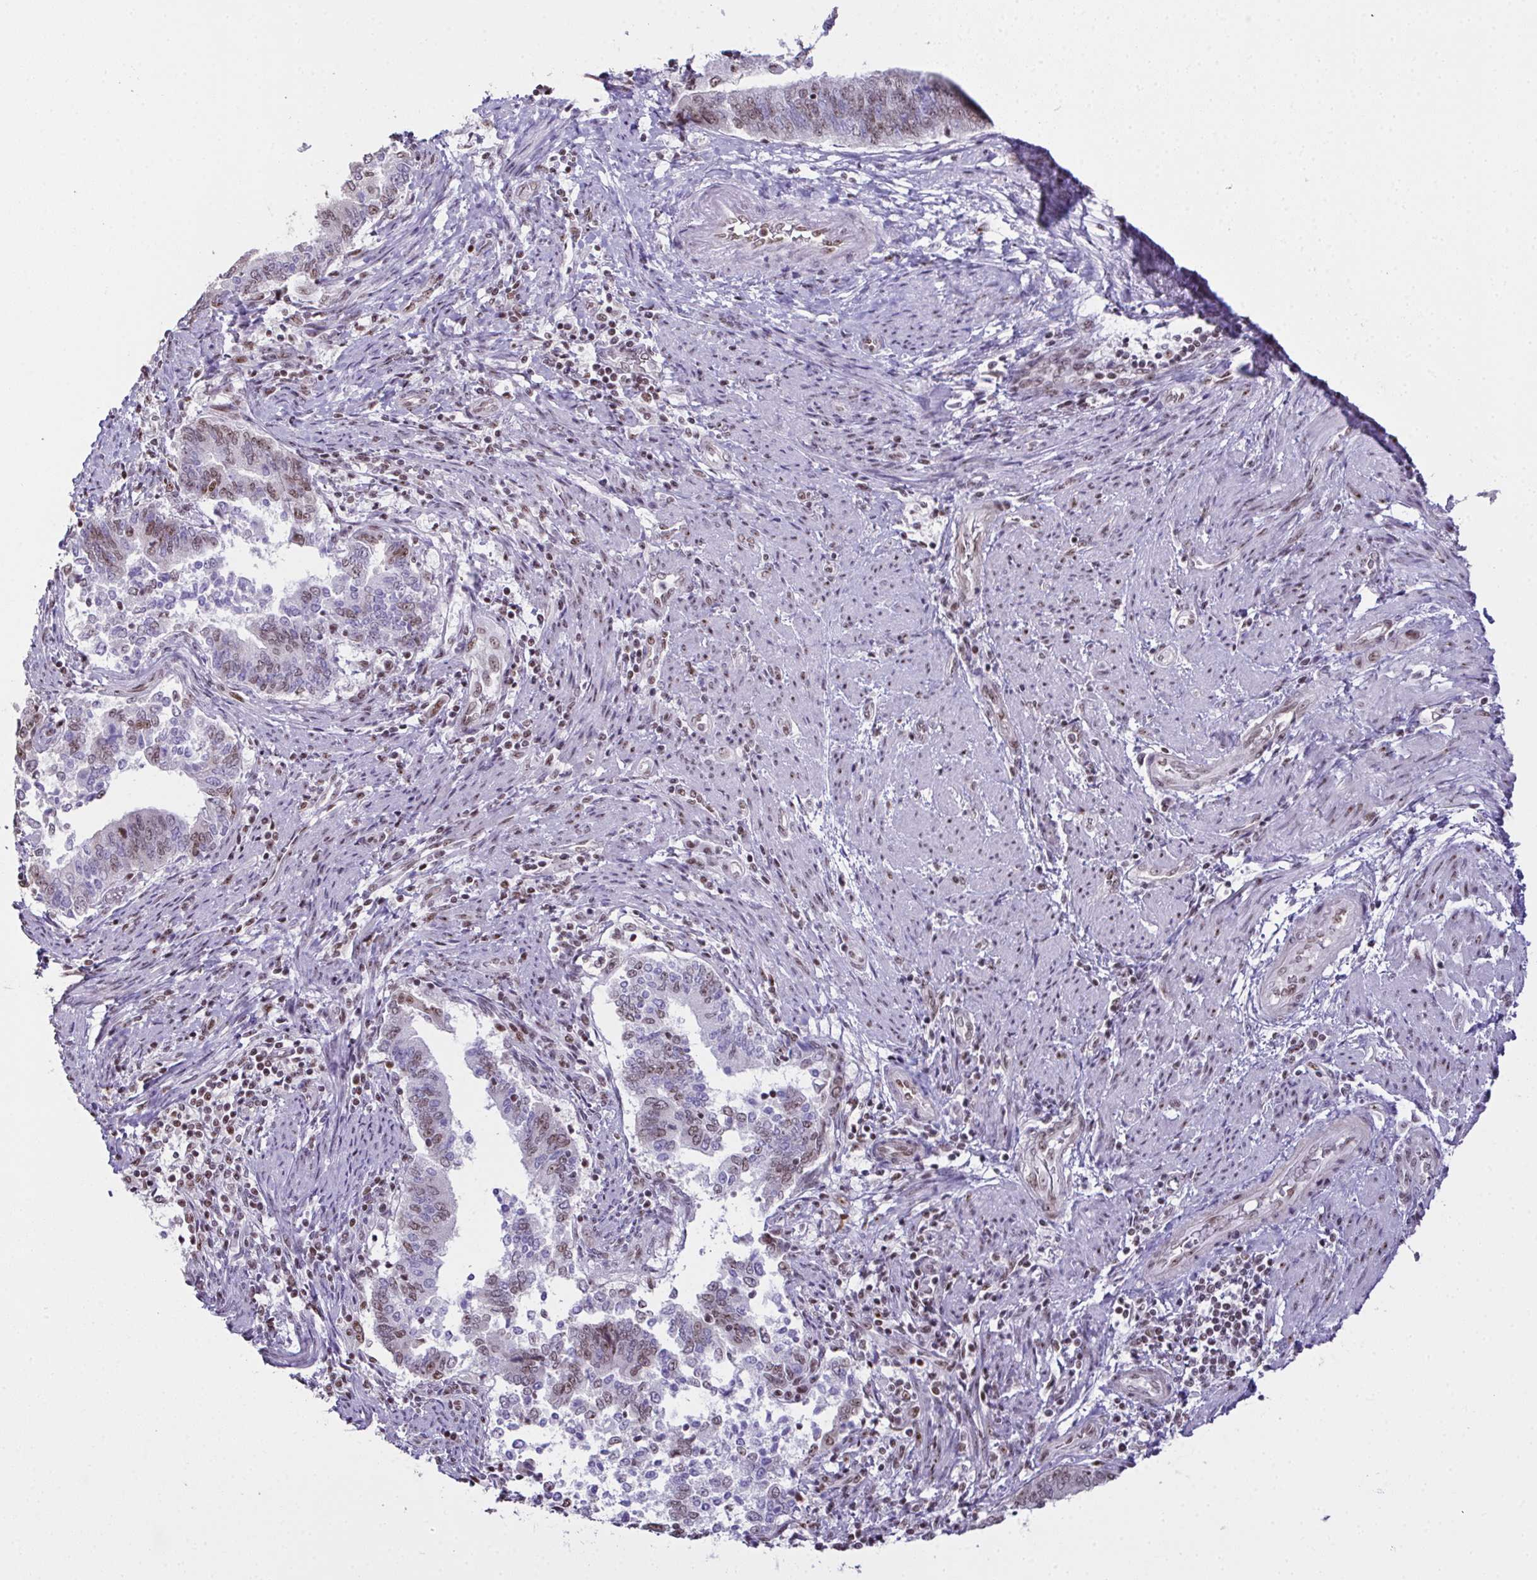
{"staining": {"intensity": "moderate", "quantity": "25%-75%", "location": "nuclear"}, "tissue": "endometrial cancer", "cell_type": "Tumor cells", "image_type": "cancer", "snomed": [{"axis": "morphology", "description": "Adenocarcinoma, NOS"}, {"axis": "topography", "description": "Endometrium"}], "caption": "Human endometrial cancer stained for a protein (brown) demonstrates moderate nuclear positive expression in about 25%-75% of tumor cells.", "gene": "ZNF800", "patient": {"sex": "female", "age": 65}}